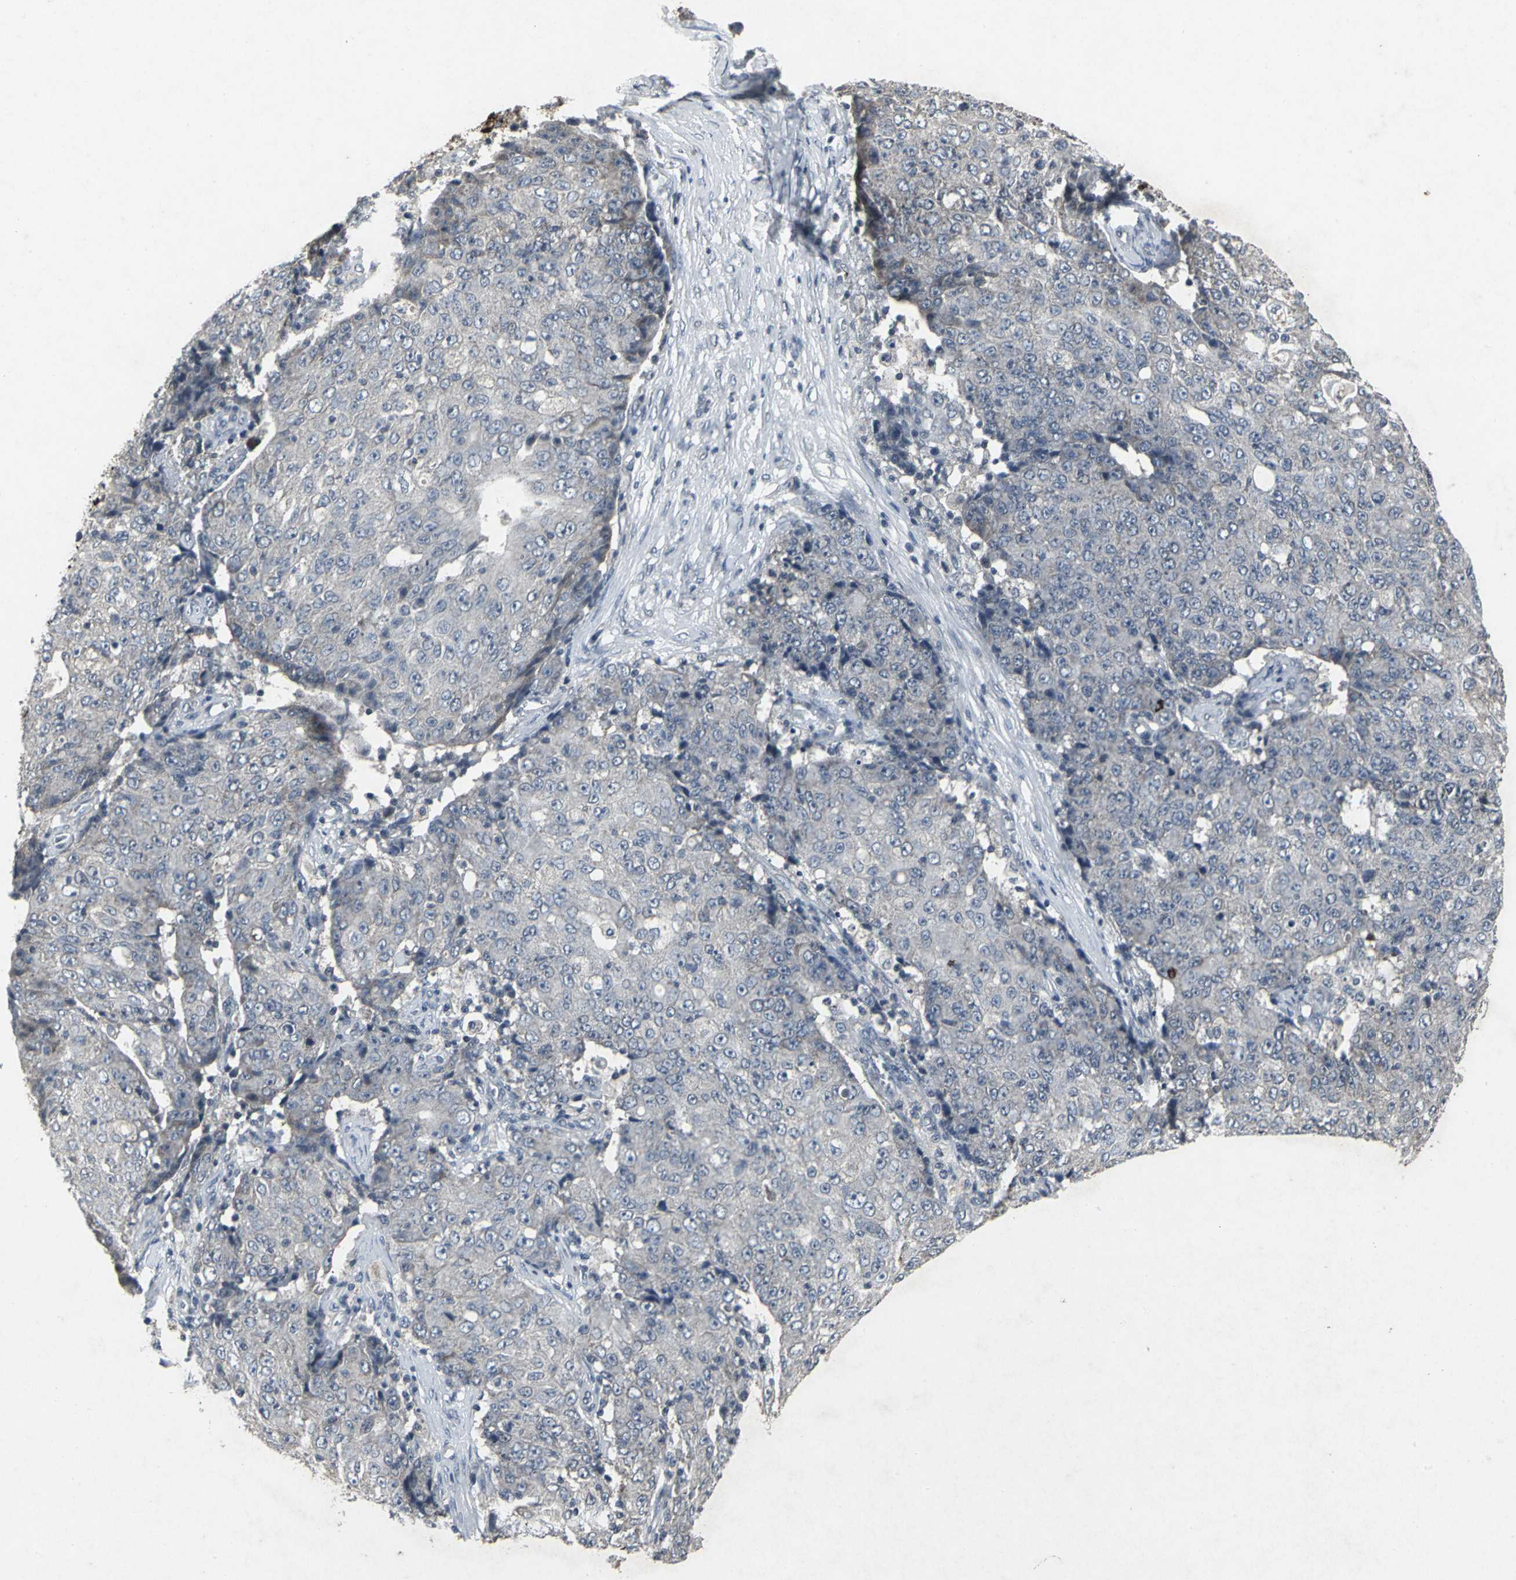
{"staining": {"intensity": "negative", "quantity": "none", "location": "none"}, "tissue": "ovarian cancer", "cell_type": "Tumor cells", "image_type": "cancer", "snomed": [{"axis": "morphology", "description": "Carcinoma, endometroid"}, {"axis": "topography", "description": "Ovary"}], "caption": "Photomicrograph shows no significant protein expression in tumor cells of ovarian cancer.", "gene": "BMP4", "patient": {"sex": "female", "age": 42}}